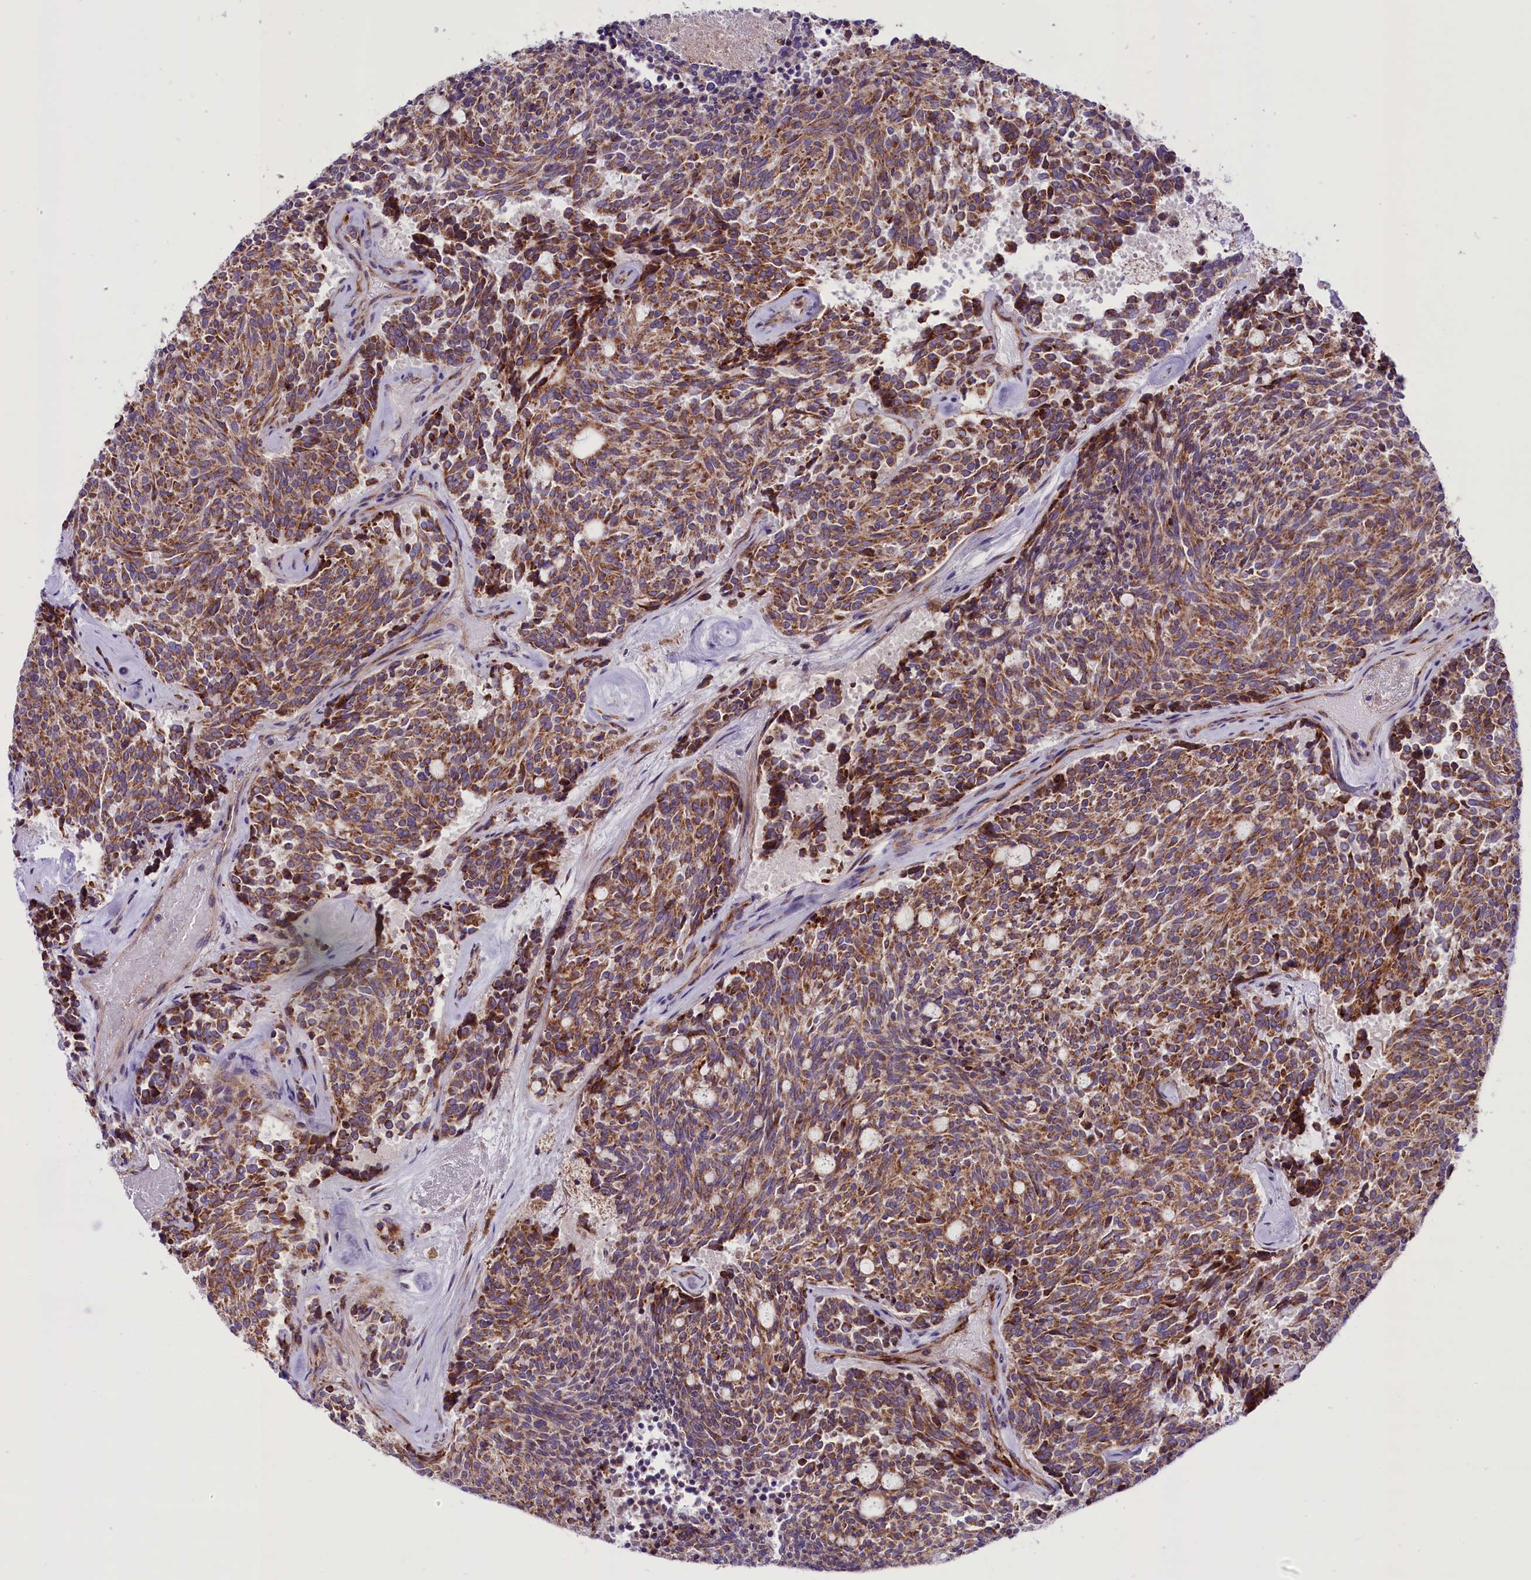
{"staining": {"intensity": "moderate", "quantity": ">75%", "location": "cytoplasmic/membranous"}, "tissue": "carcinoid", "cell_type": "Tumor cells", "image_type": "cancer", "snomed": [{"axis": "morphology", "description": "Carcinoid, malignant, NOS"}, {"axis": "topography", "description": "Pancreas"}], "caption": "Moderate cytoplasmic/membranous protein staining is seen in approximately >75% of tumor cells in carcinoid.", "gene": "PTPRU", "patient": {"sex": "female", "age": 54}}